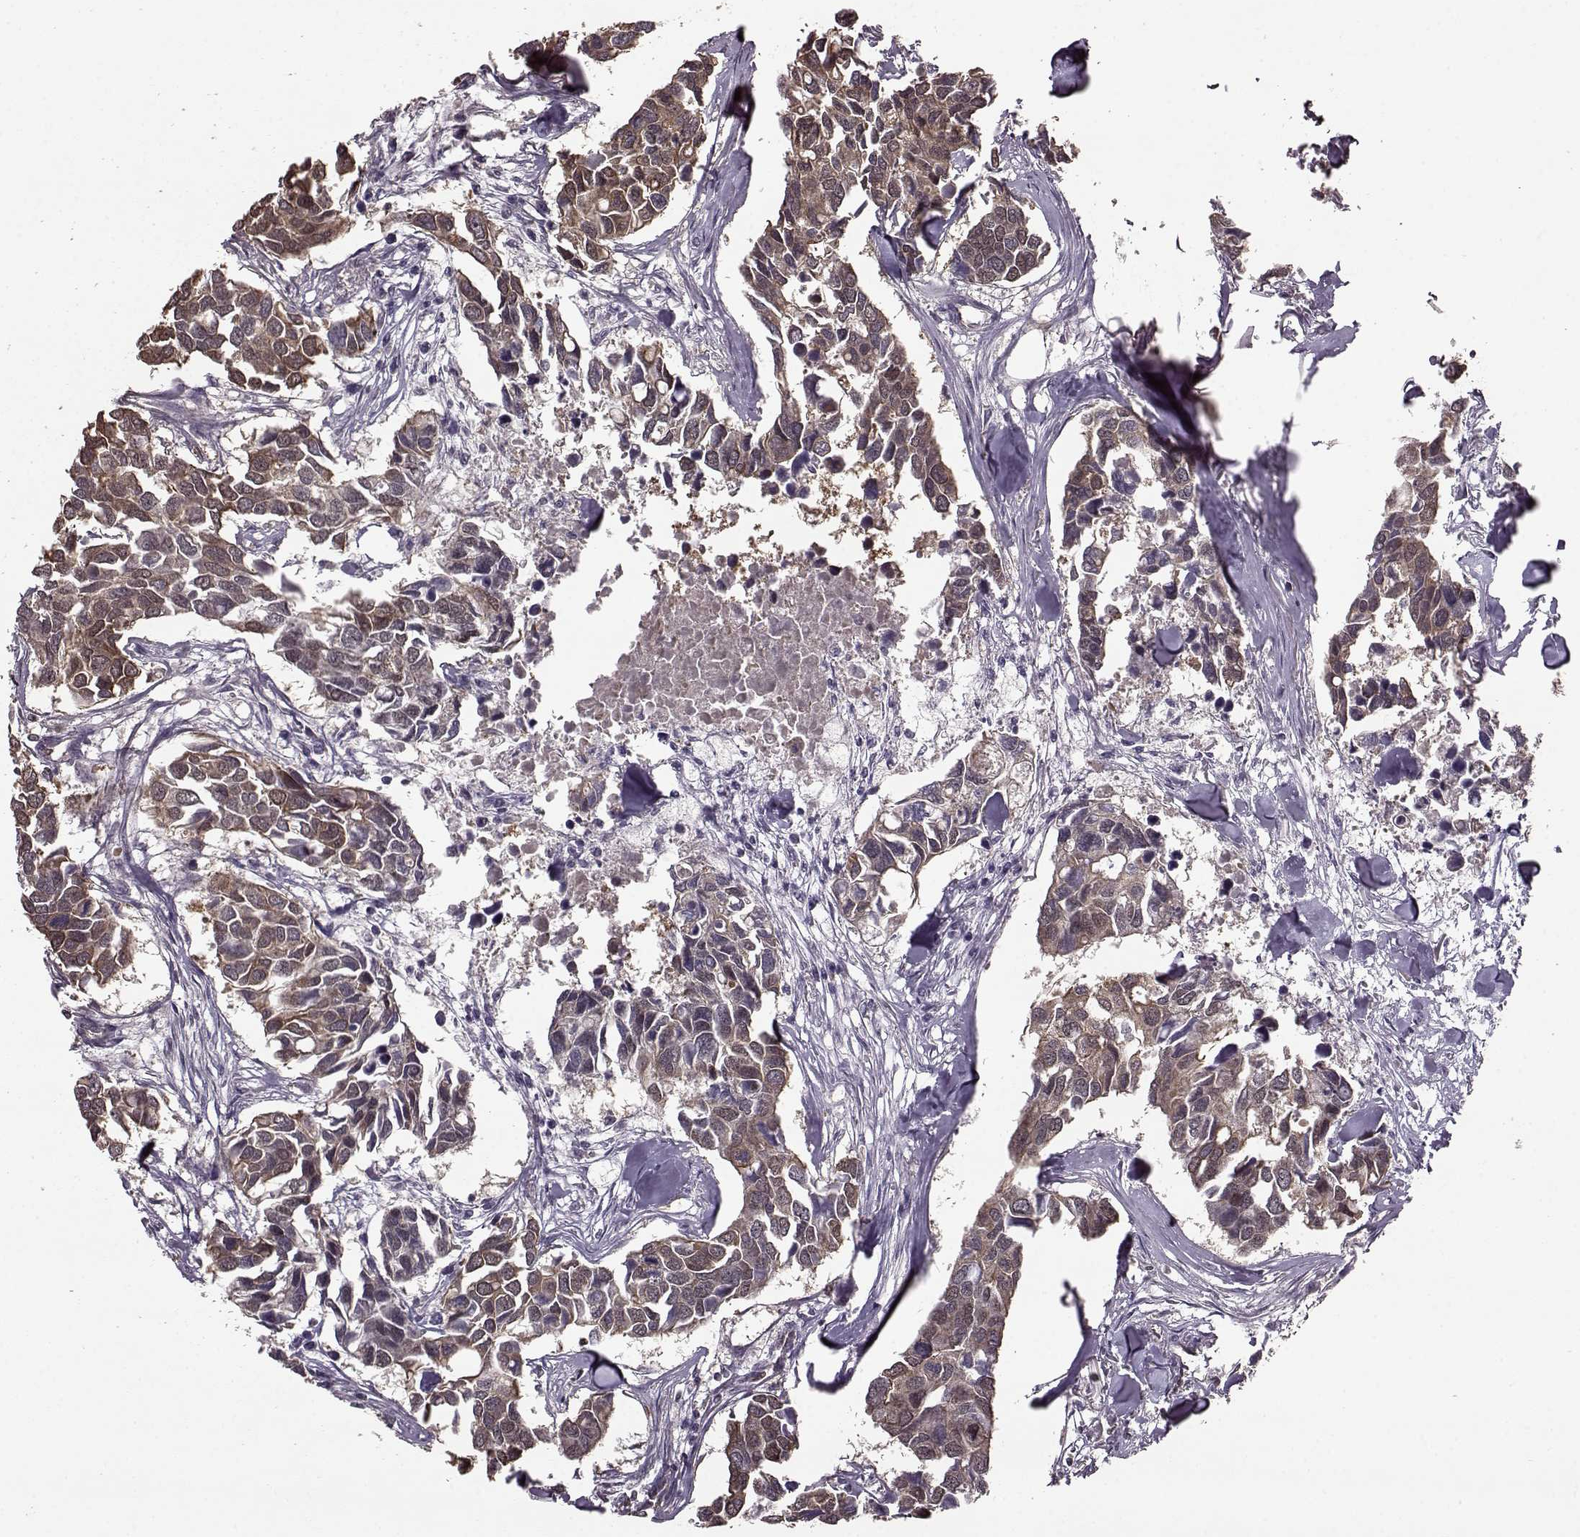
{"staining": {"intensity": "moderate", "quantity": ">75%", "location": "cytoplasmic/membranous"}, "tissue": "breast cancer", "cell_type": "Tumor cells", "image_type": "cancer", "snomed": [{"axis": "morphology", "description": "Duct carcinoma"}, {"axis": "topography", "description": "Breast"}], "caption": "This image displays invasive ductal carcinoma (breast) stained with immunohistochemistry to label a protein in brown. The cytoplasmic/membranous of tumor cells show moderate positivity for the protein. Nuclei are counter-stained blue.", "gene": "FTO", "patient": {"sex": "female", "age": 83}}